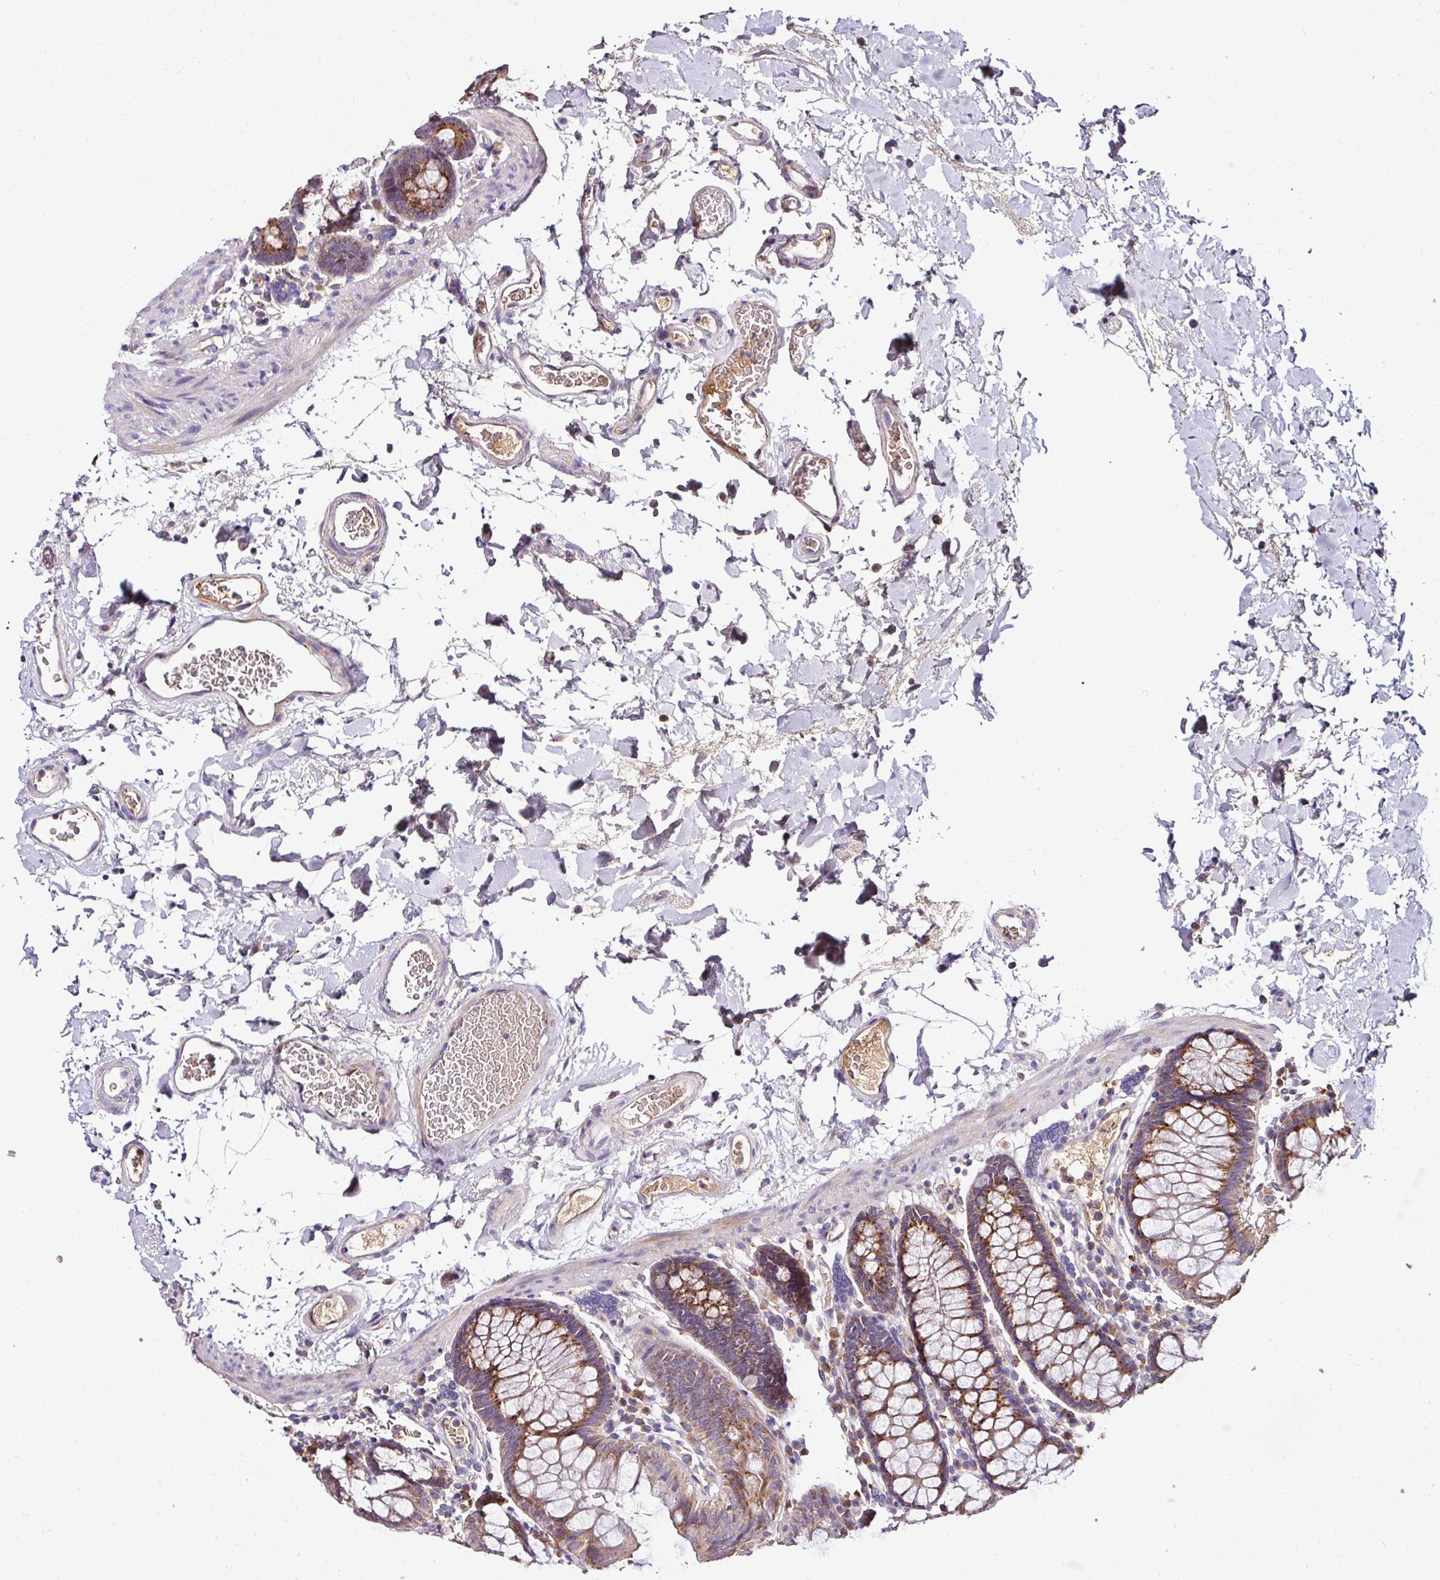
{"staining": {"intensity": "weak", "quantity": "25%-75%", "location": "cytoplasmic/membranous"}, "tissue": "colon", "cell_type": "Endothelial cells", "image_type": "normal", "snomed": [{"axis": "morphology", "description": "Normal tissue, NOS"}, {"axis": "topography", "description": "Colon"}], "caption": "Normal colon reveals weak cytoplasmic/membranous expression in approximately 25%-75% of endothelial cells, visualized by immunohistochemistry. (IHC, brightfield microscopy, high magnification).", "gene": "CPD", "patient": {"sex": "male", "age": 75}}